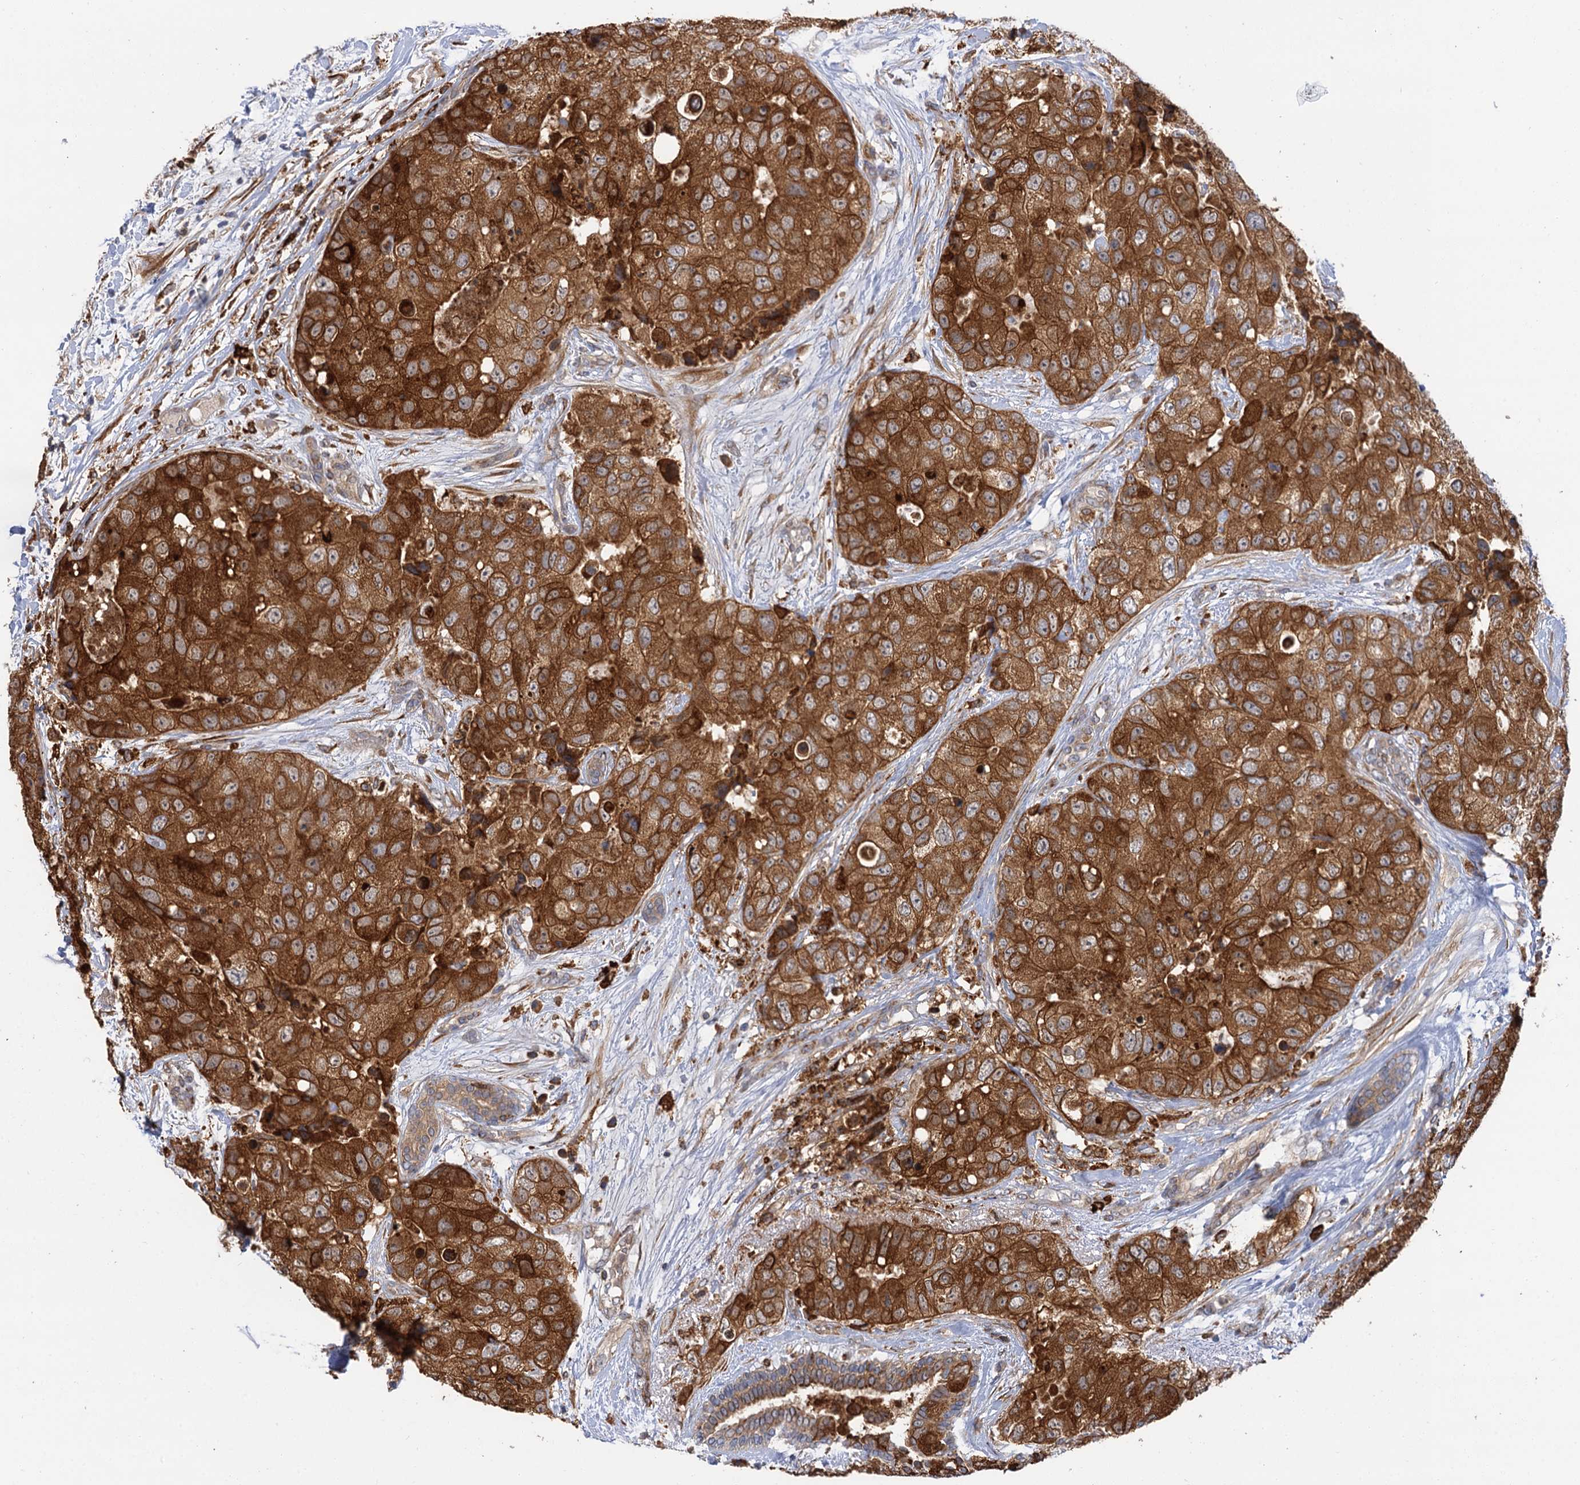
{"staining": {"intensity": "strong", "quantity": ">75%", "location": "cytoplasmic/membranous"}, "tissue": "breast cancer", "cell_type": "Tumor cells", "image_type": "cancer", "snomed": [{"axis": "morphology", "description": "Duct carcinoma"}, {"axis": "topography", "description": "Breast"}], "caption": "Immunohistochemistry image of neoplastic tissue: human breast cancer (infiltrating ductal carcinoma) stained using immunohistochemistry exhibits high levels of strong protein expression localized specifically in the cytoplasmic/membranous of tumor cells, appearing as a cytoplasmic/membranous brown color.", "gene": "PPIP5K2", "patient": {"sex": "female", "age": 62}}